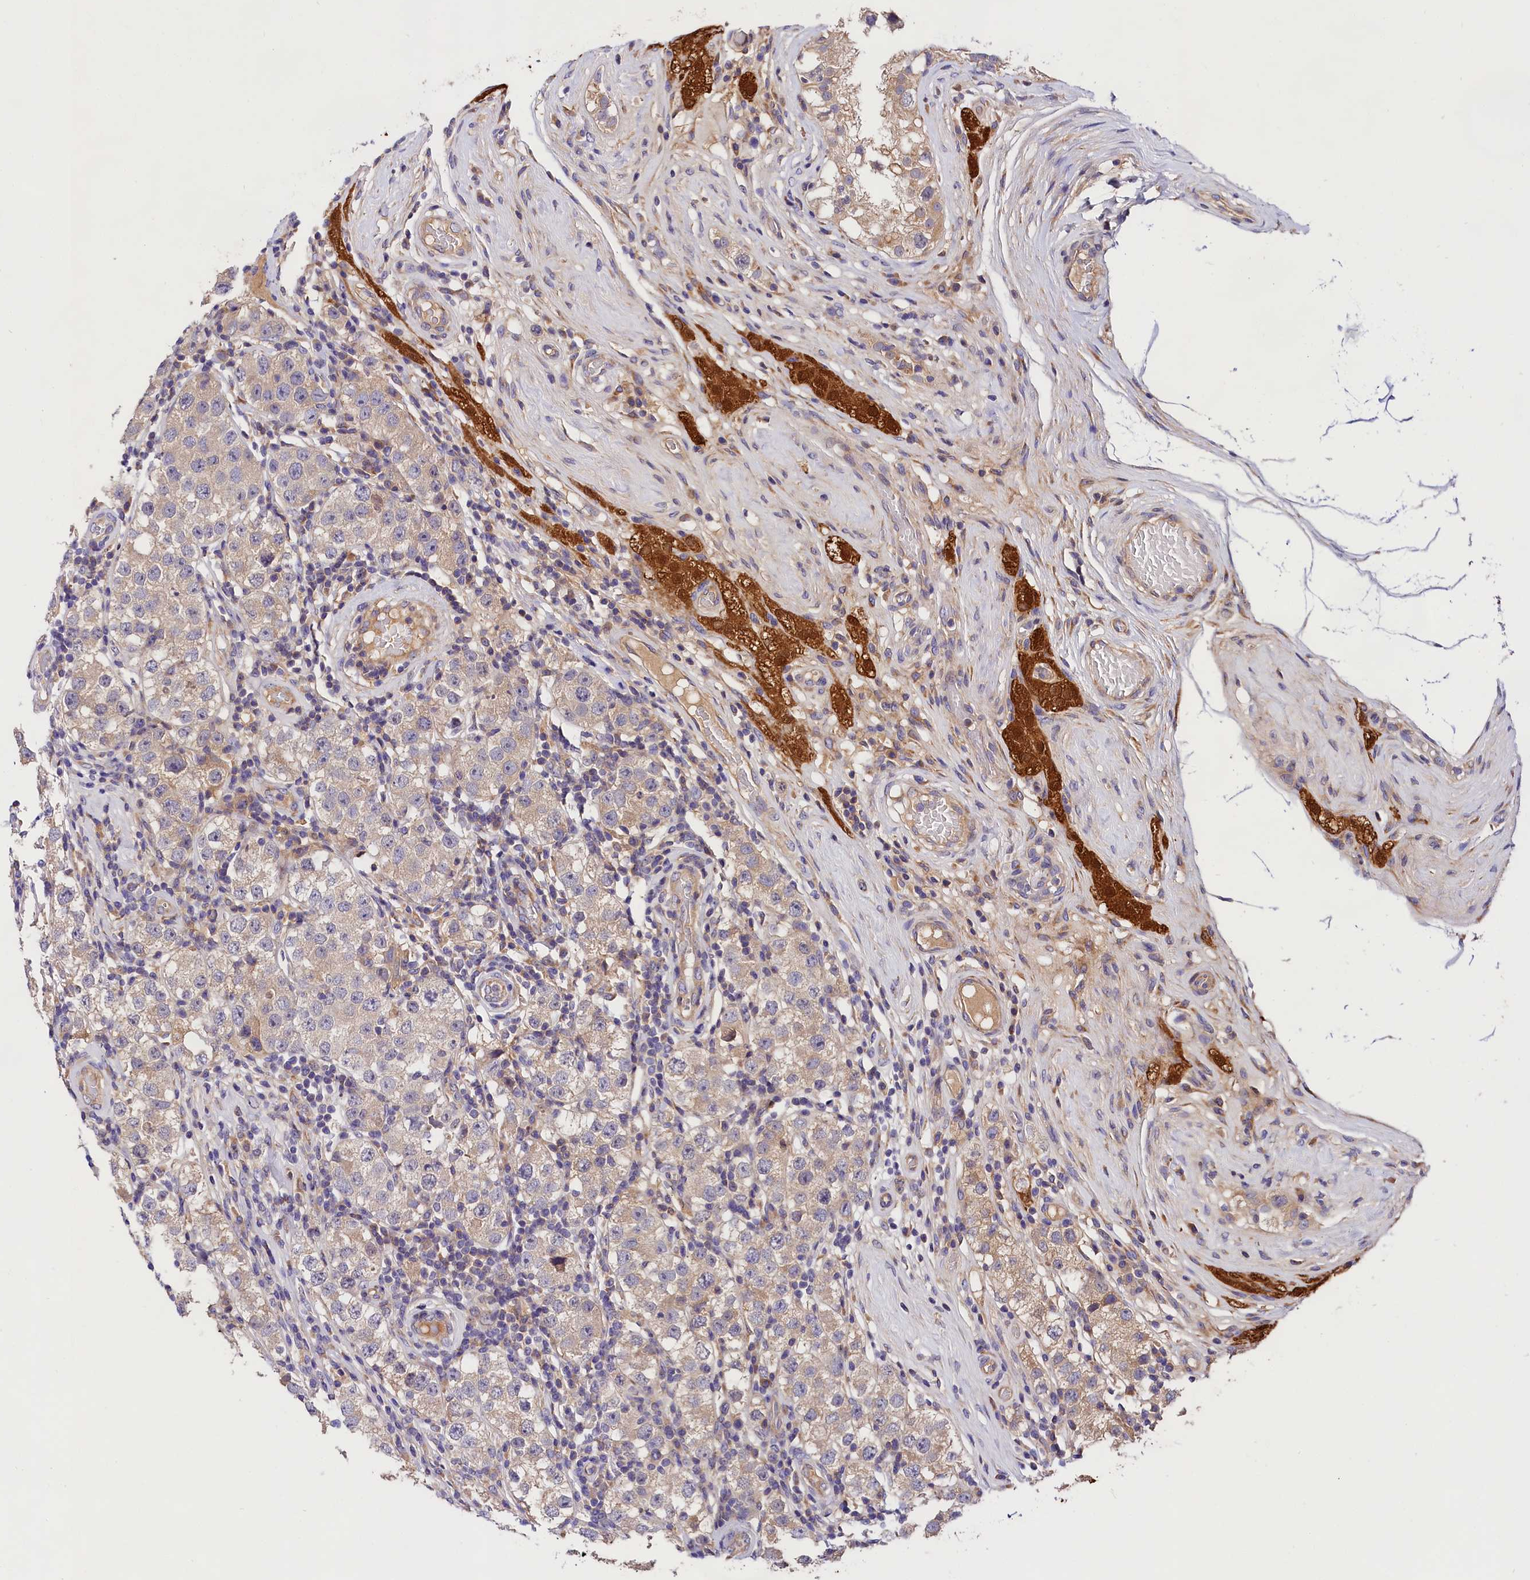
{"staining": {"intensity": "weak", "quantity": "<25%", "location": "cytoplasmic/membranous"}, "tissue": "testis cancer", "cell_type": "Tumor cells", "image_type": "cancer", "snomed": [{"axis": "morphology", "description": "Seminoma, NOS"}, {"axis": "topography", "description": "Testis"}], "caption": "A micrograph of human testis seminoma is negative for staining in tumor cells.", "gene": "SPG11", "patient": {"sex": "male", "age": 34}}